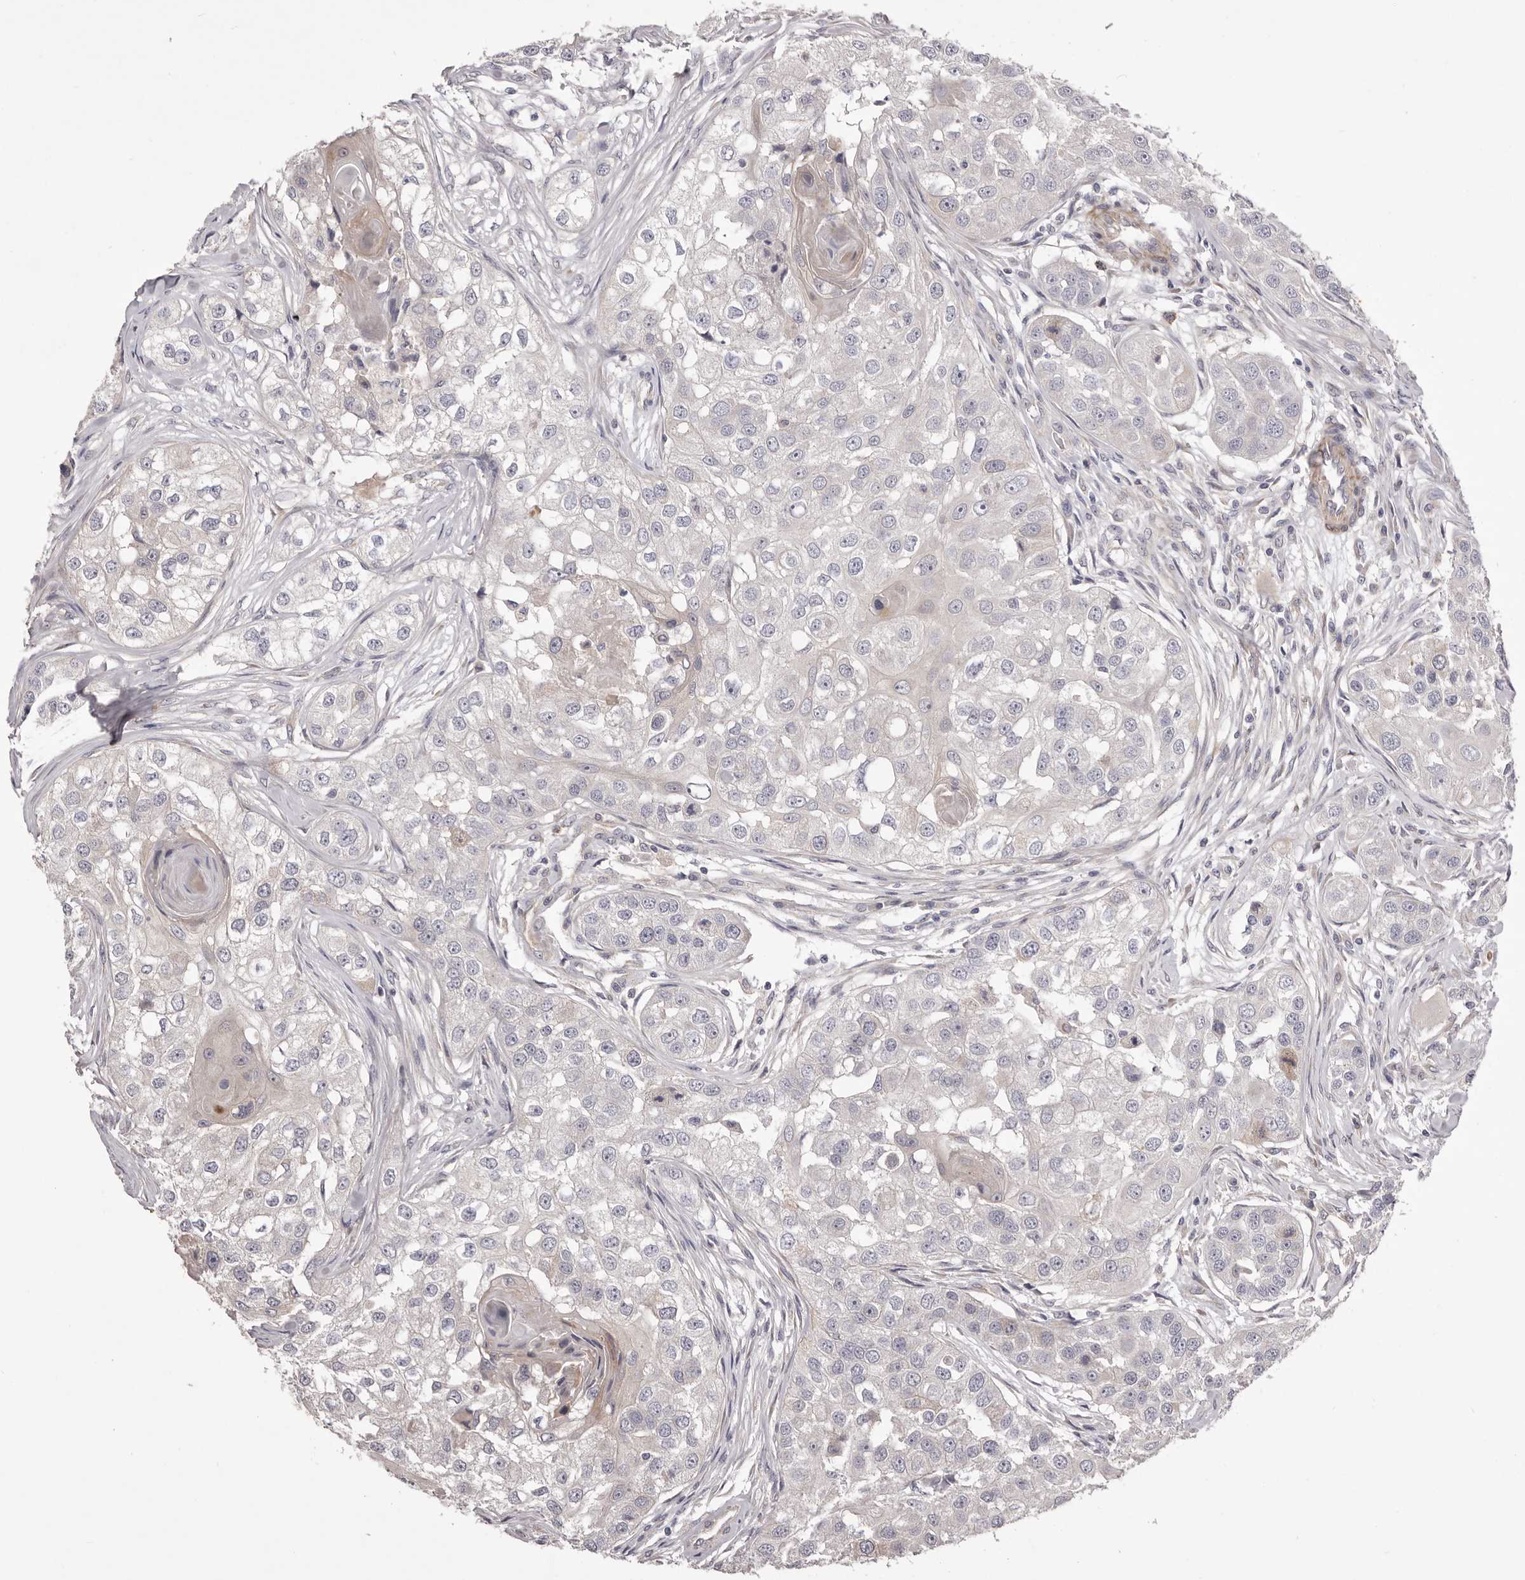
{"staining": {"intensity": "negative", "quantity": "none", "location": "none"}, "tissue": "head and neck cancer", "cell_type": "Tumor cells", "image_type": "cancer", "snomed": [{"axis": "morphology", "description": "Normal tissue, NOS"}, {"axis": "morphology", "description": "Squamous cell carcinoma, NOS"}, {"axis": "topography", "description": "Skeletal muscle"}, {"axis": "topography", "description": "Head-Neck"}], "caption": "Histopathology image shows no protein expression in tumor cells of squamous cell carcinoma (head and neck) tissue.", "gene": "PNRC1", "patient": {"sex": "male", "age": 51}}